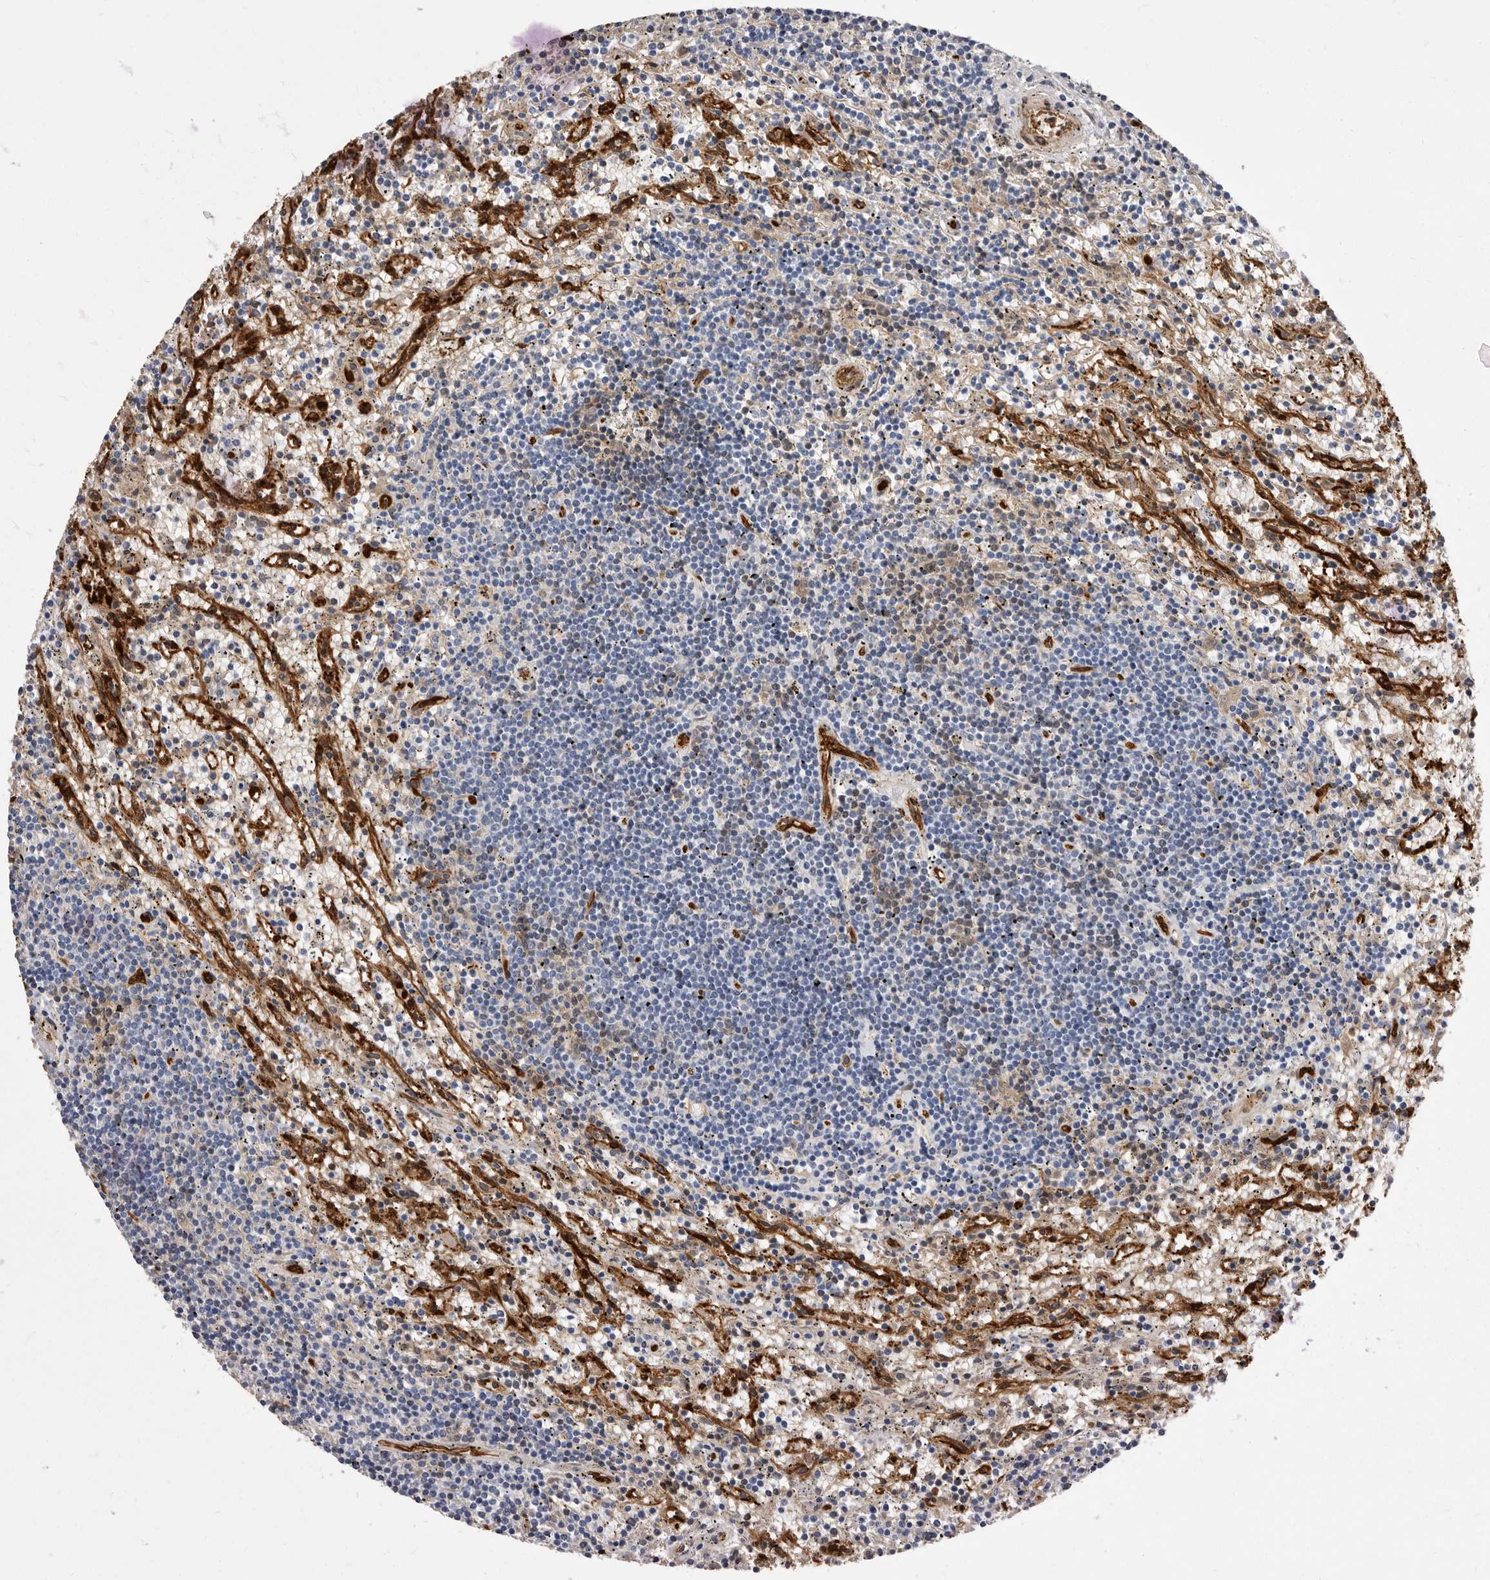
{"staining": {"intensity": "negative", "quantity": "none", "location": "none"}, "tissue": "lymphoma", "cell_type": "Tumor cells", "image_type": "cancer", "snomed": [{"axis": "morphology", "description": "Malignant lymphoma, non-Hodgkin's type, Low grade"}, {"axis": "topography", "description": "Spleen"}], "caption": "High power microscopy micrograph of an immunohistochemistry (IHC) histopathology image of lymphoma, revealing no significant expression in tumor cells.", "gene": "ENAH", "patient": {"sex": "male", "age": 76}}